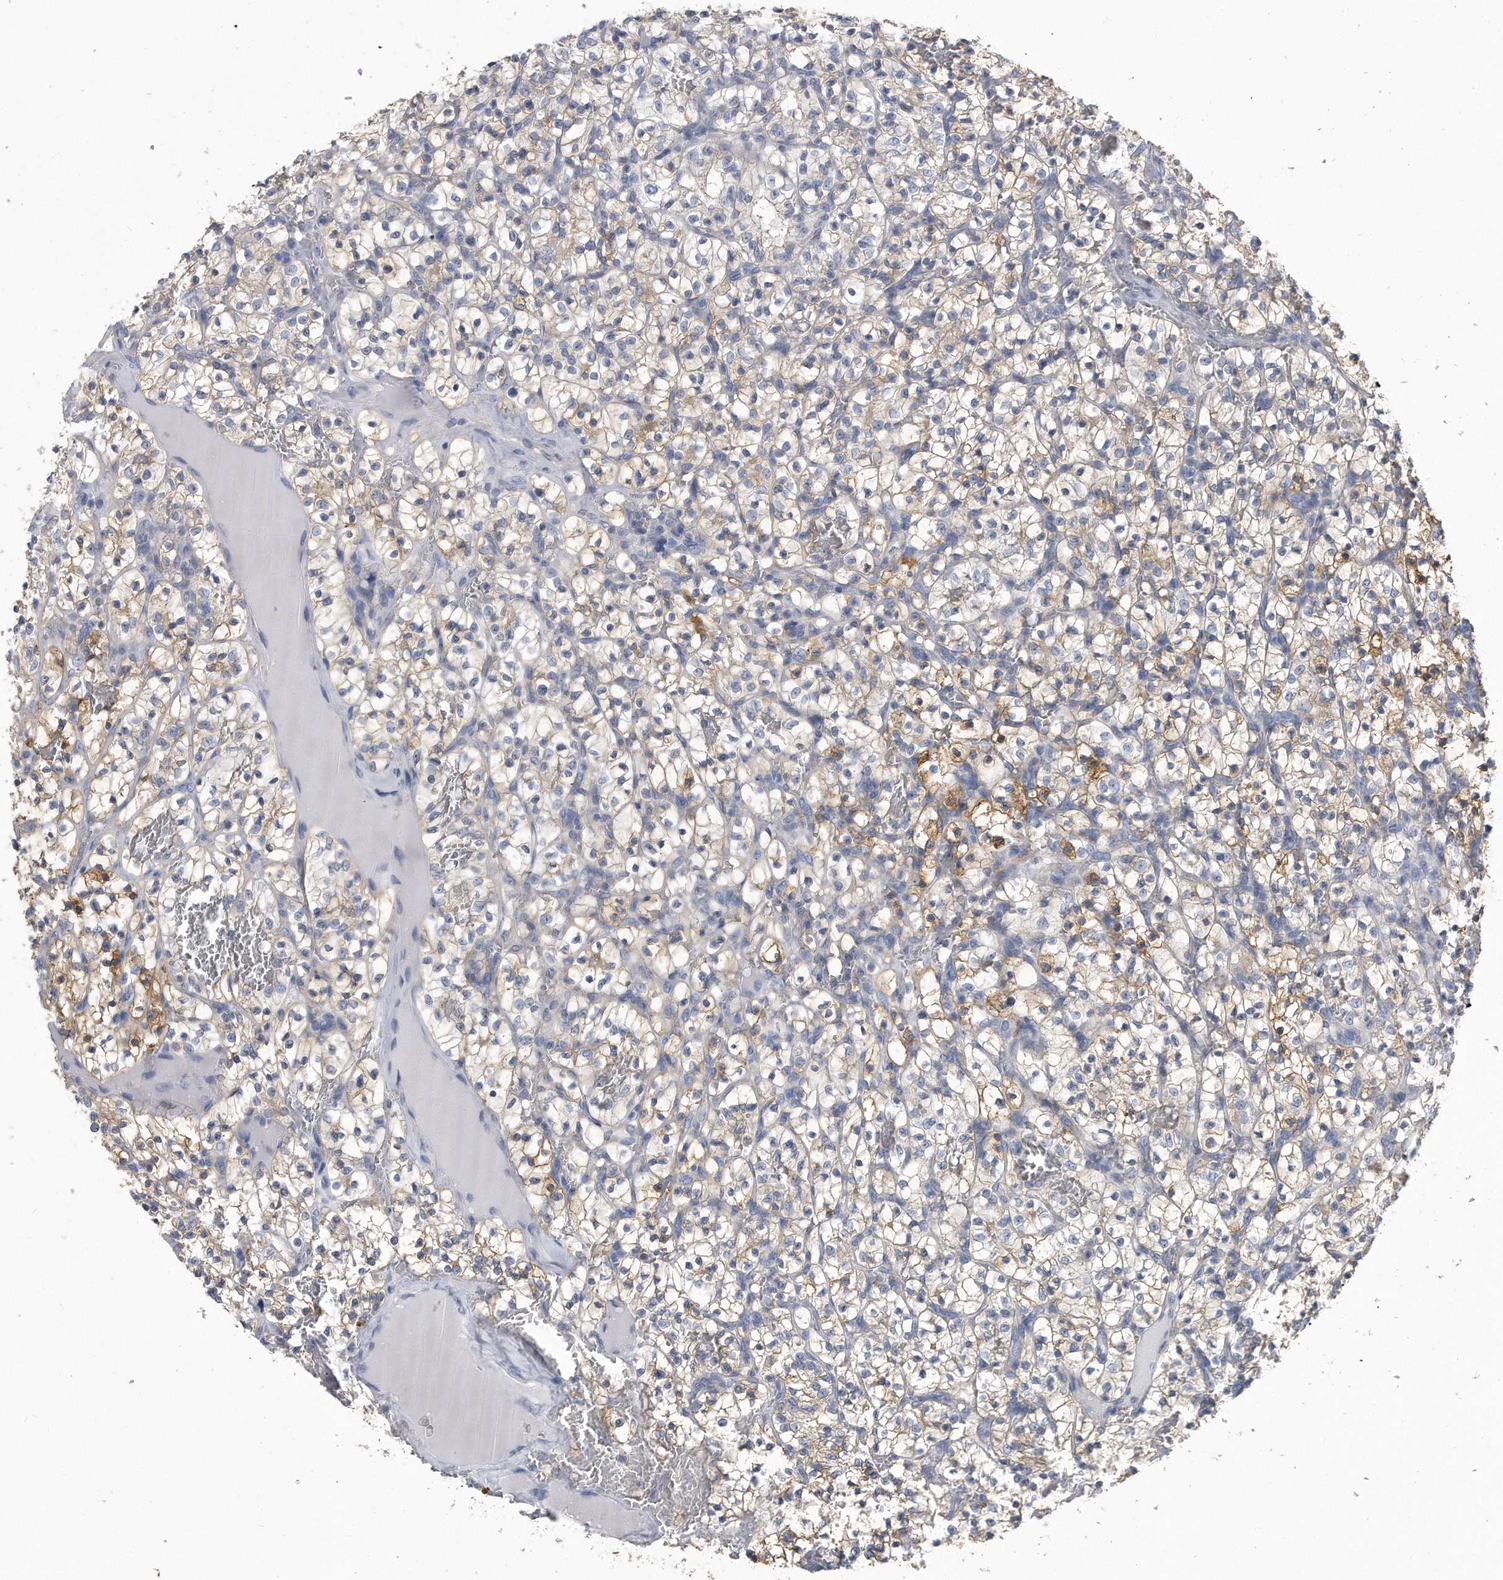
{"staining": {"intensity": "moderate", "quantity": "<25%", "location": "cytoplasmic/membranous"}, "tissue": "renal cancer", "cell_type": "Tumor cells", "image_type": "cancer", "snomed": [{"axis": "morphology", "description": "Adenocarcinoma, NOS"}, {"axis": "topography", "description": "Kidney"}], "caption": "Brown immunohistochemical staining in human renal cancer (adenocarcinoma) reveals moderate cytoplasmic/membranous expression in about <25% of tumor cells. (DAB (3,3'-diaminobenzidine) IHC, brown staining for protein, blue staining for nuclei).", "gene": "PYGB", "patient": {"sex": "female", "age": 57}}